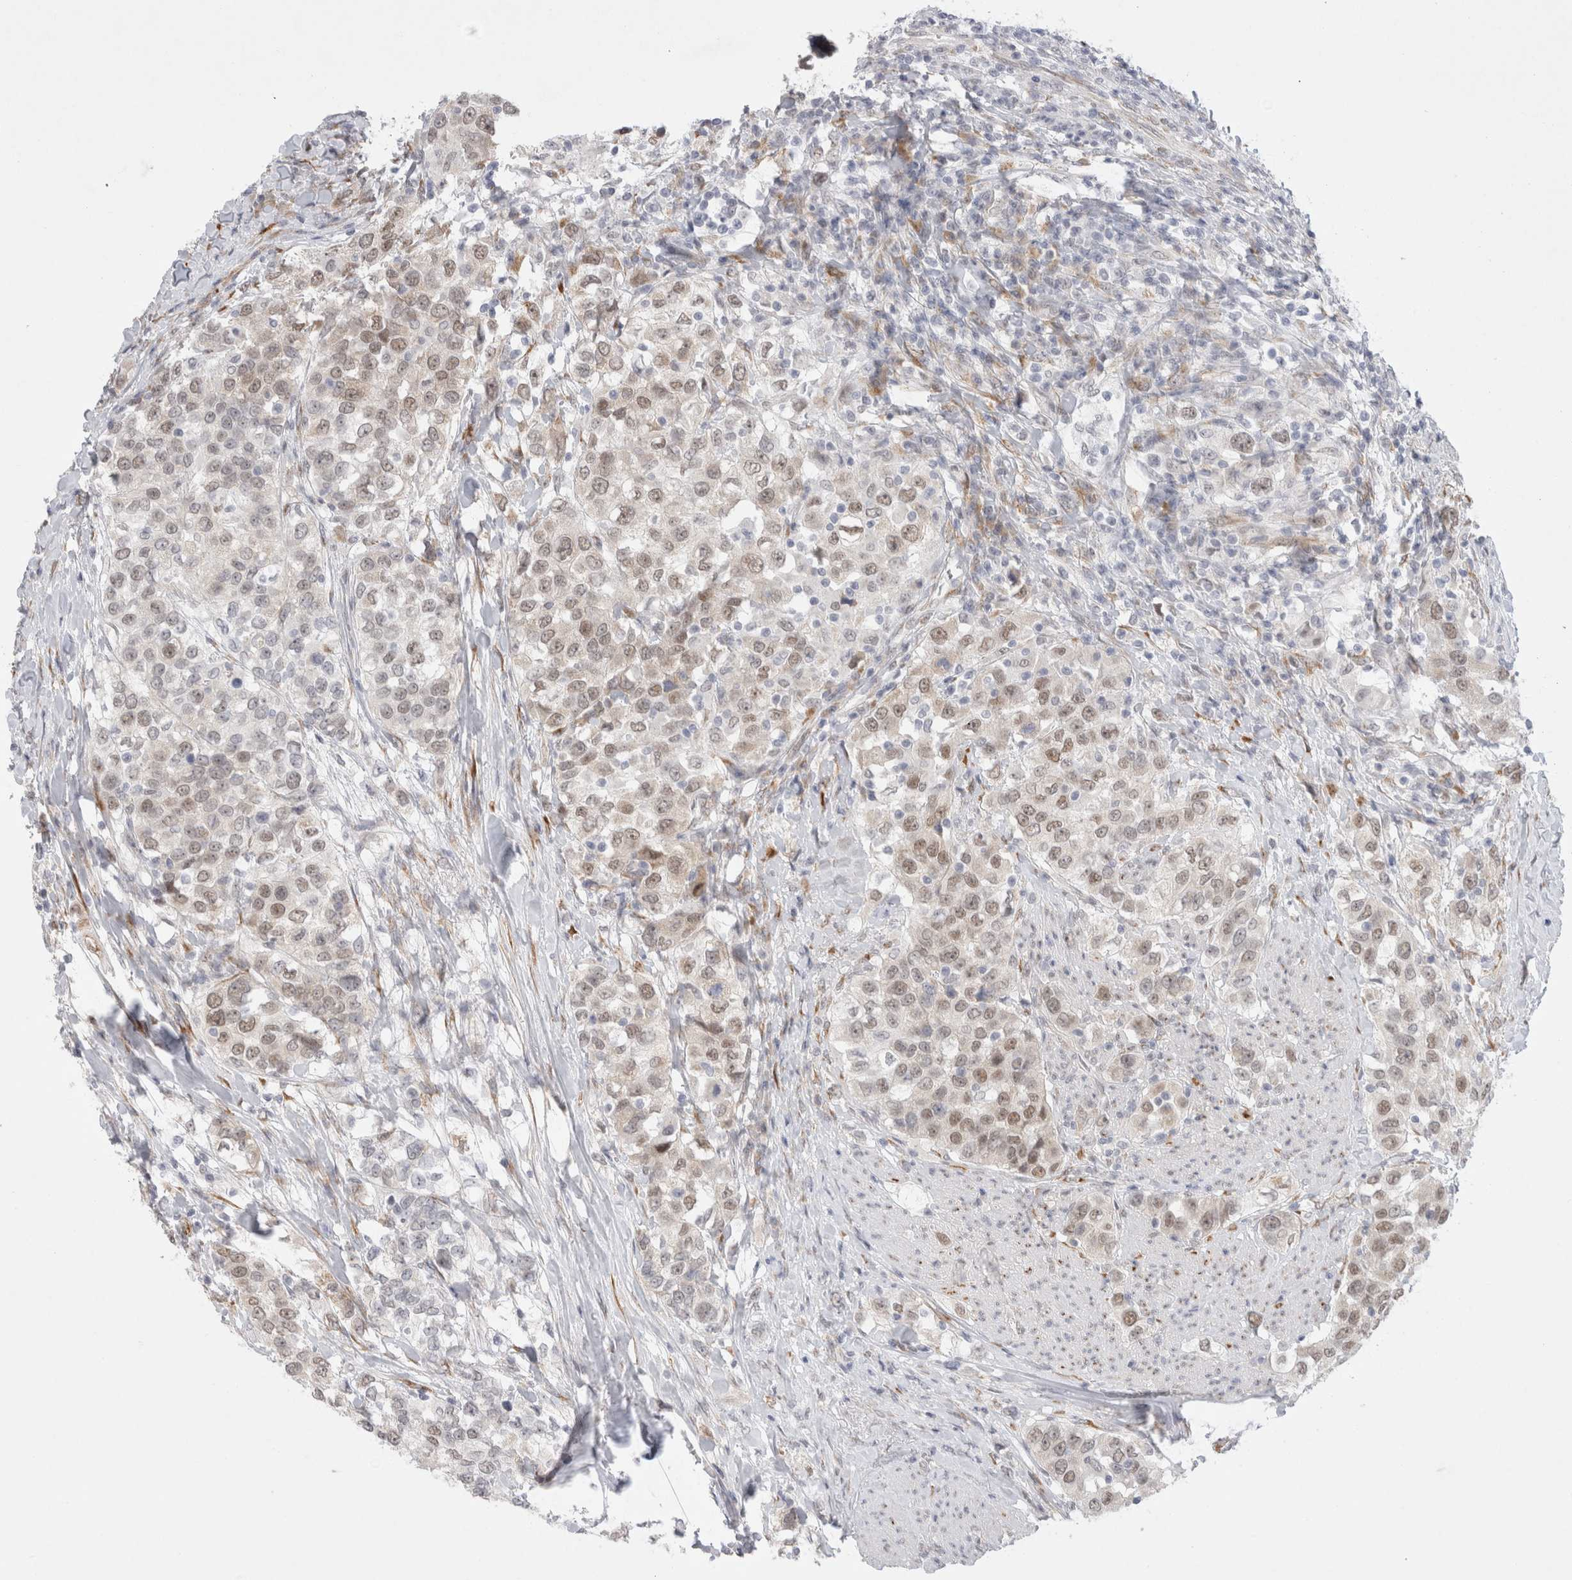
{"staining": {"intensity": "weak", "quantity": "25%-75%", "location": "nuclear"}, "tissue": "urothelial cancer", "cell_type": "Tumor cells", "image_type": "cancer", "snomed": [{"axis": "morphology", "description": "Urothelial carcinoma, High grade"}, {"axis": "topography", "description": "Urinary bladder"}], "caption": "Urothelial cancer stained with a protein marker exhibits weak staining in tumor cells.", "gene": "TRMT1L", "patient": {"sex": "female", "age": 80}}